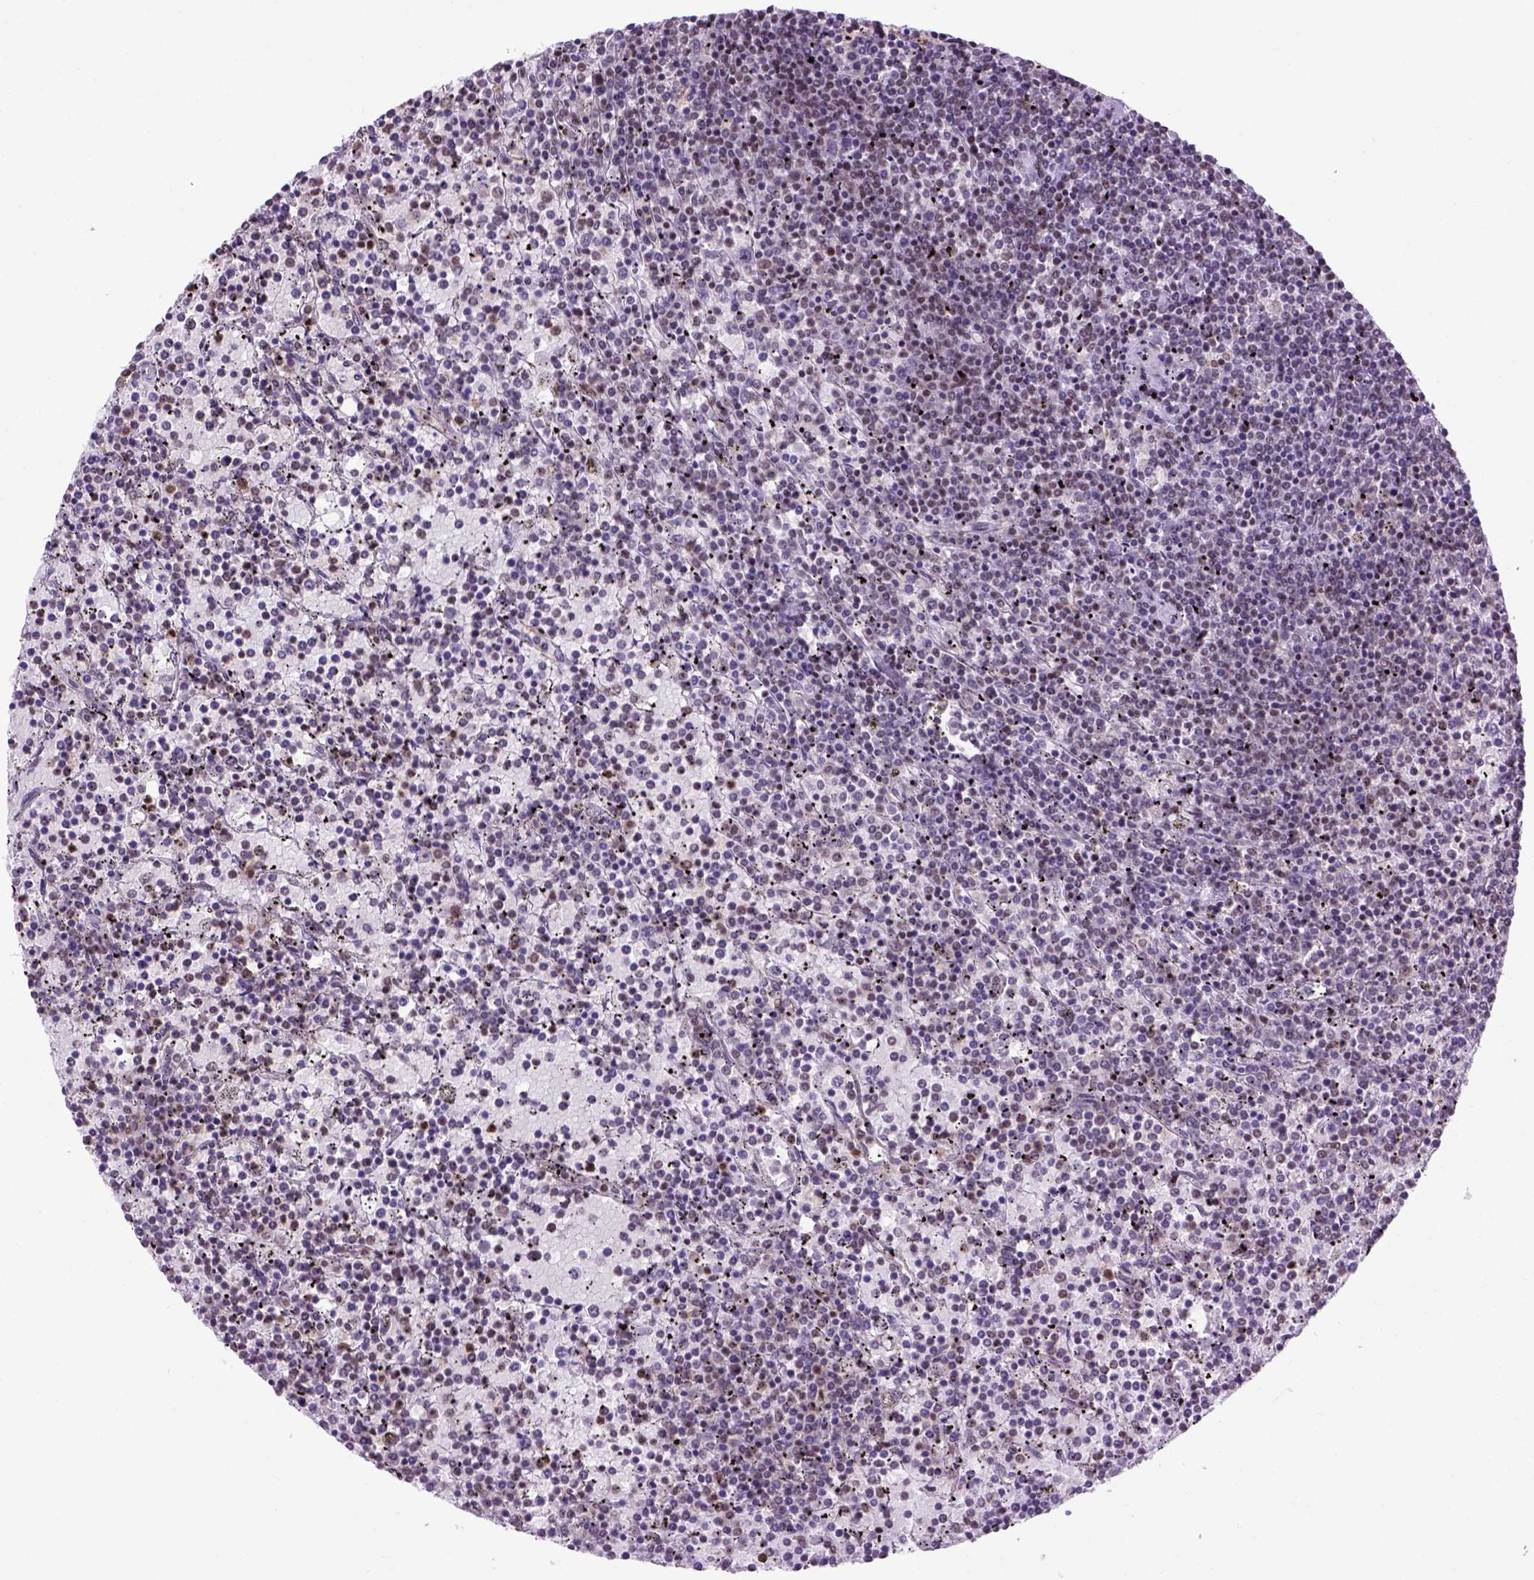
{"staining": {"intensity": "negative", "quantity": "none", "location": "none"}, "tissue": "lymphoma", "cell_type": "Tumor cells", "image_type": "cancer", "snomed": [{"axis": "morphology", "description": "Malignant lymphoma, non-Hodgkin's type, Low grade"}, {"axis": "topography", "description": "Spleen"}], "caption": "Protein analysis of low-grade malignant lymphoma, non-Hodgkin's type exhibits no significant staining in tumor cells.", "gene": "TBPL1", "patient": {"sex": "female", "age": 77}}